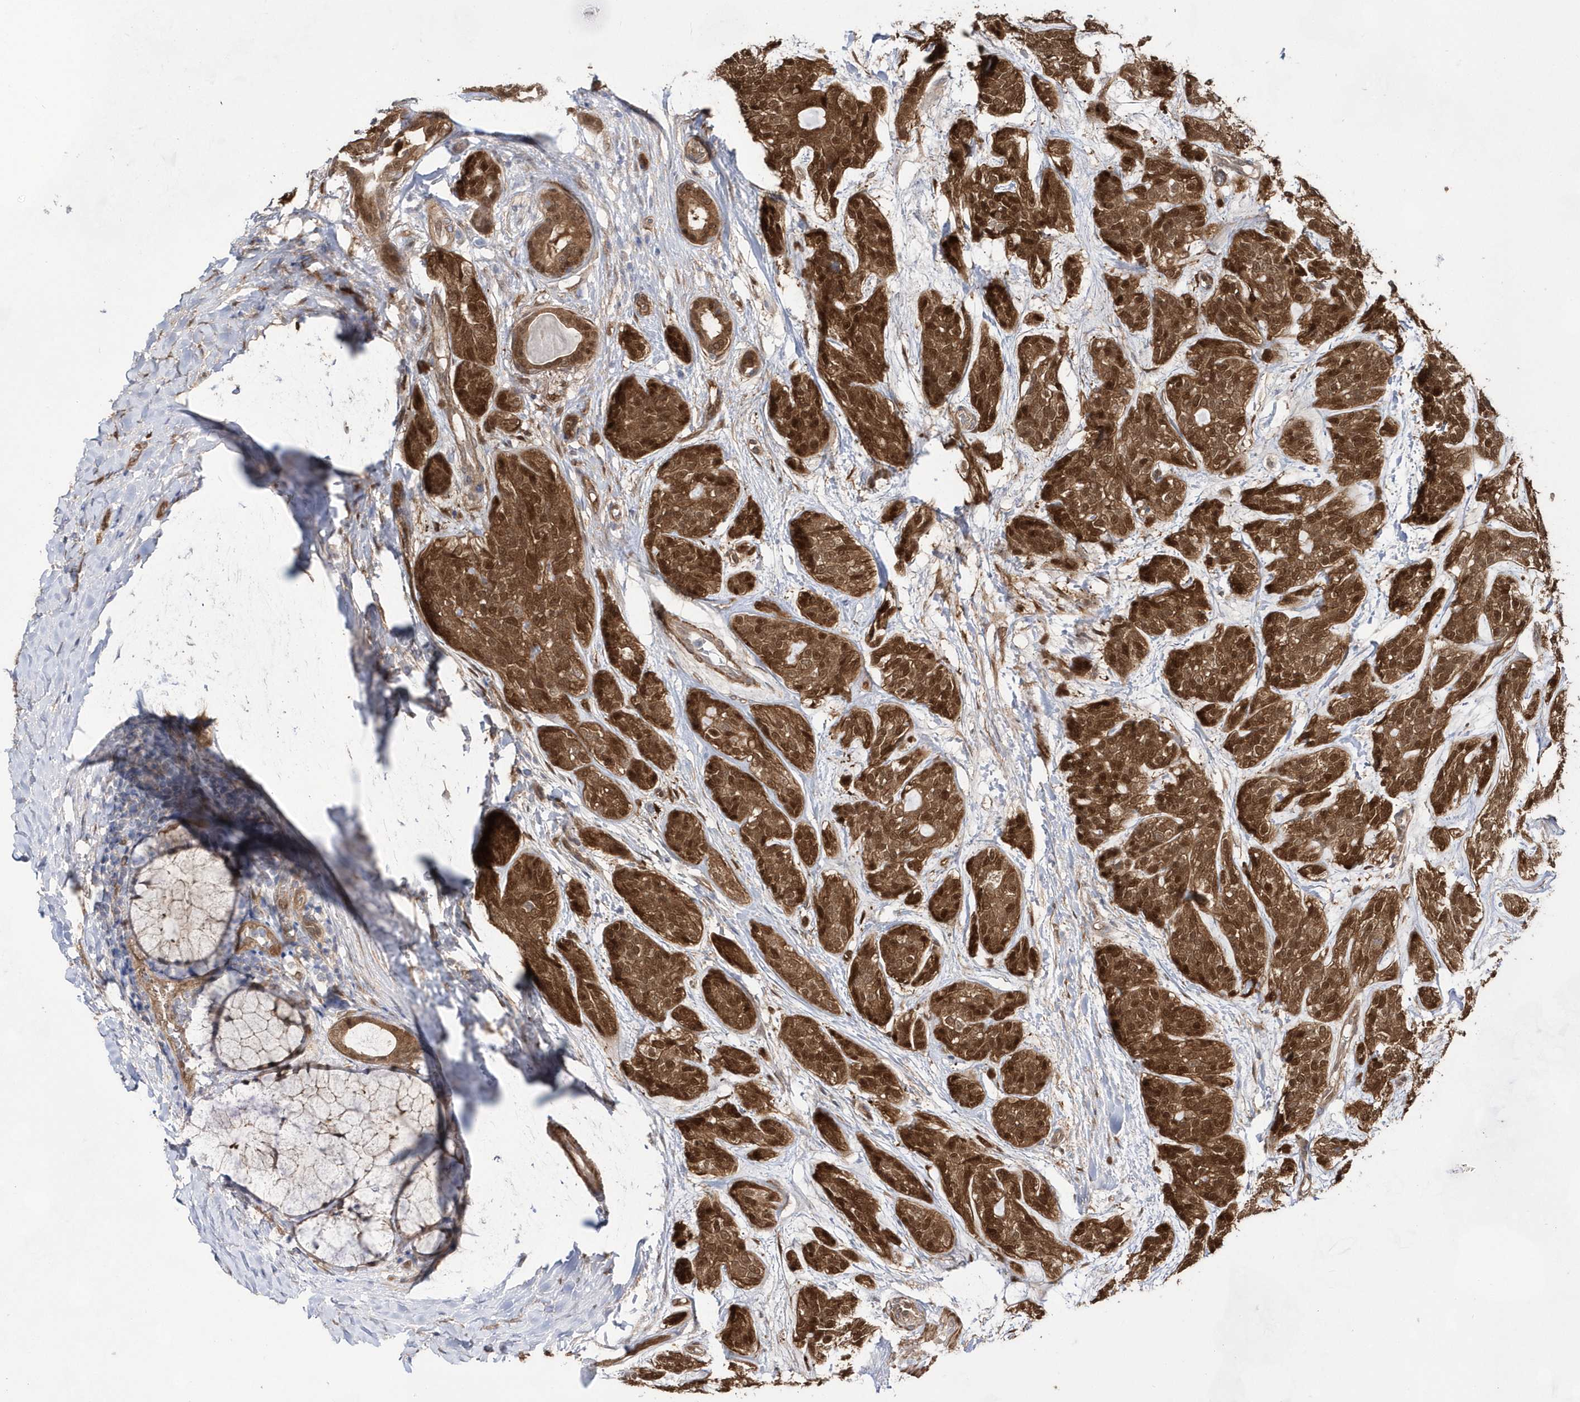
{"staining": {"intensity": "strong", "quantity": ">75%", "location": "cytoplasmic/membranous,nuclear"}, "tissue": "head and neck cancer", "cell_type": "Tumor cells", "image_type": "cancer", "snomed": [{"axis": "morphology", "description": "Adenocarcinoma, NOS"}, {"axis": "topography", "description": "Head-Neck"}], "caption": "Approximately >75% of tumor cells in human adenocarcinoma (head and neck) reveal strong cytoplasmic/membranous and nuclear protein positivity as visualized by brown immunohistochemical staining.", "gene": "BDH2", "patient": {"sex": "male", "age": 66}}